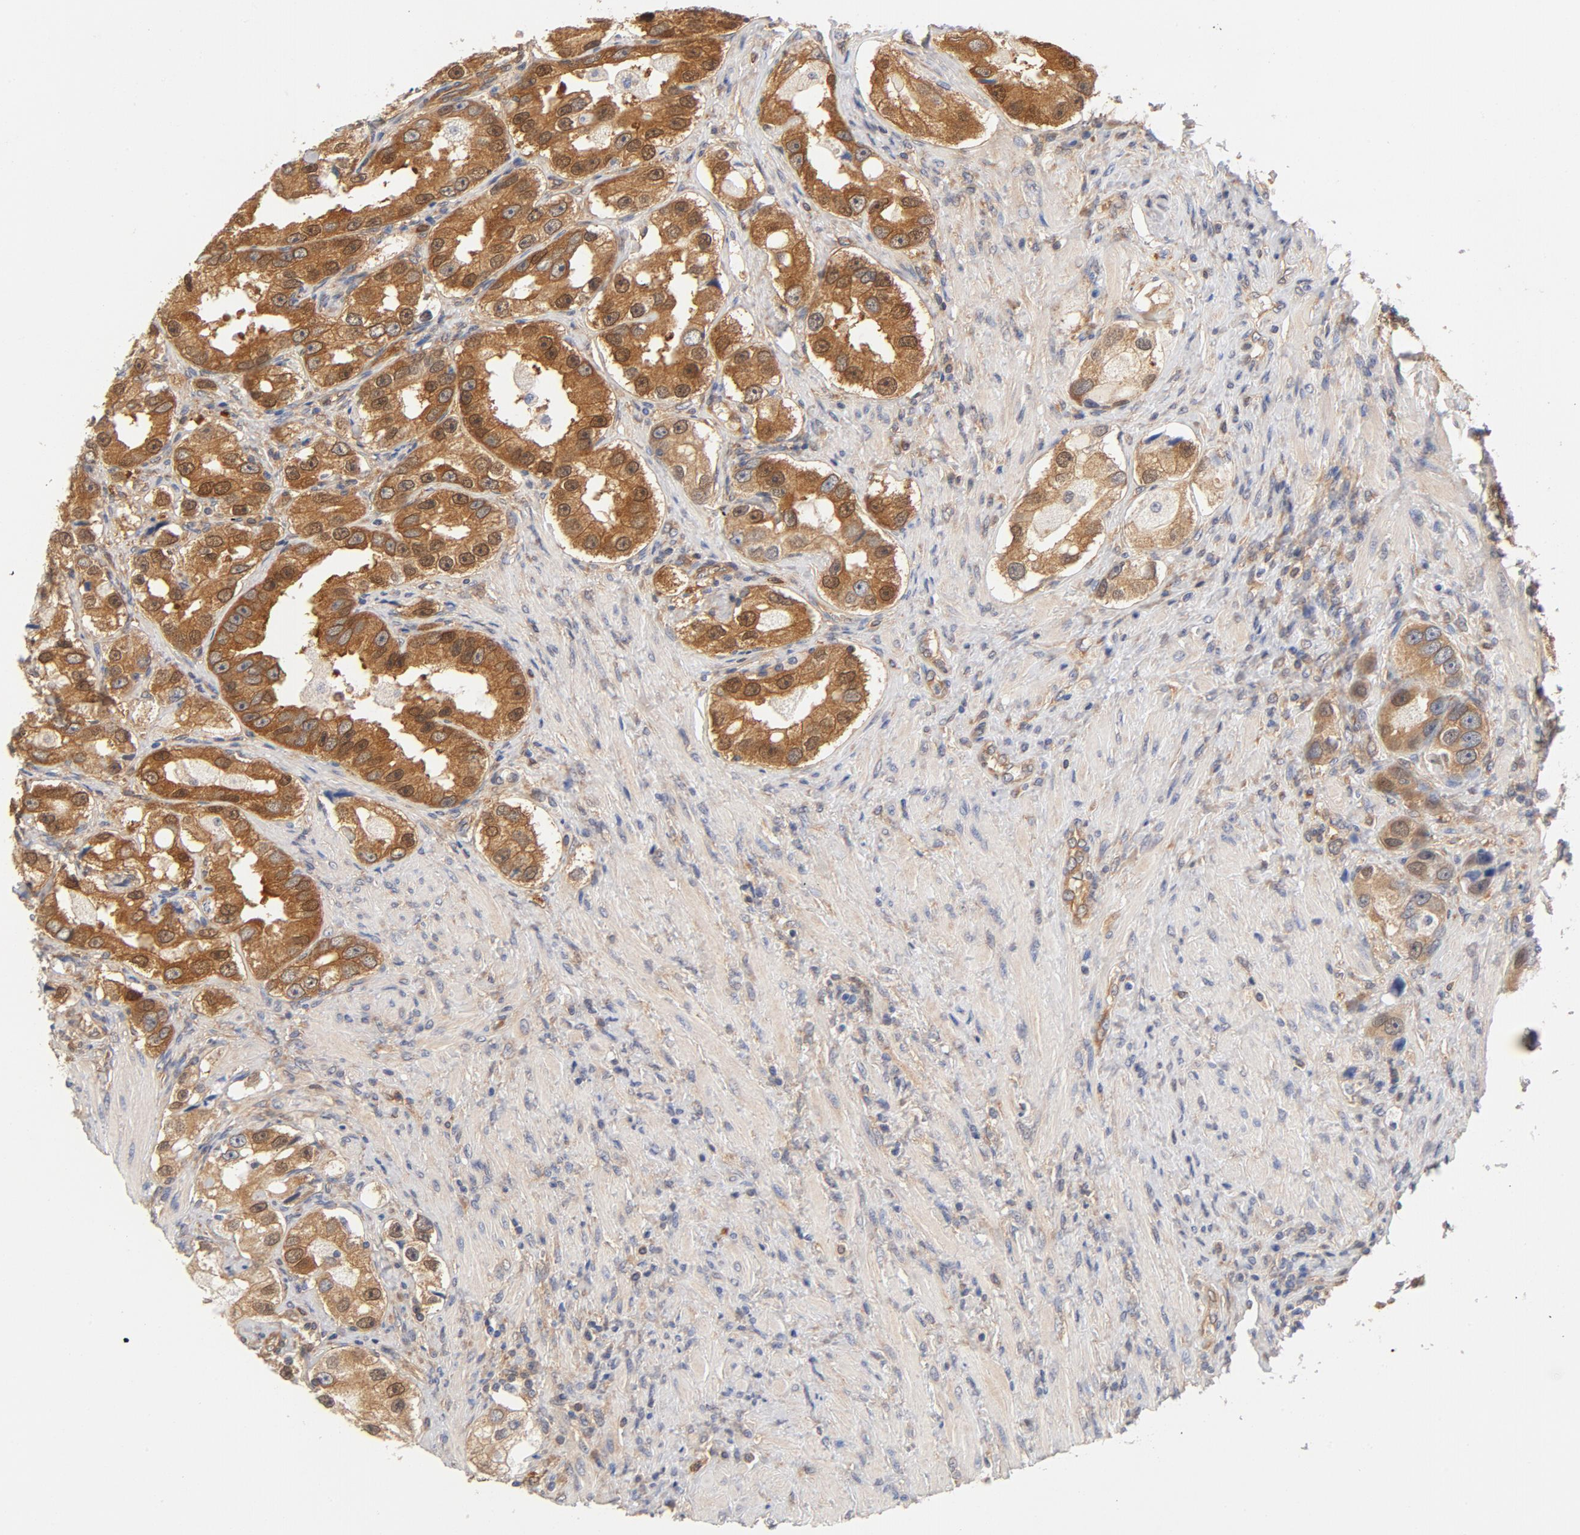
{"staining": {"intensity": "moderate", "quantity": ">75%", "location": "cytoplasmic/membranous"}, "tissue": "prostate cancer", "cell_type": "Tumor cells", "image_type": "cancer", "snomed": [{"axis": "morphology", "description": "Adenocarcinoma, High grade"}, {"axis": "topography", "description": "Prostate"}], "caption": "This histopathology image demonstrates prostate cancer stained with immunohistochemistry to label a protein in brown. The cytoplasmic/membranous of tumor cells show moderate positivity for the protein. Nuclei are counter-stained blue.", "gene": "ASMTL", "patient": {"sex": "male", "age": 63}}